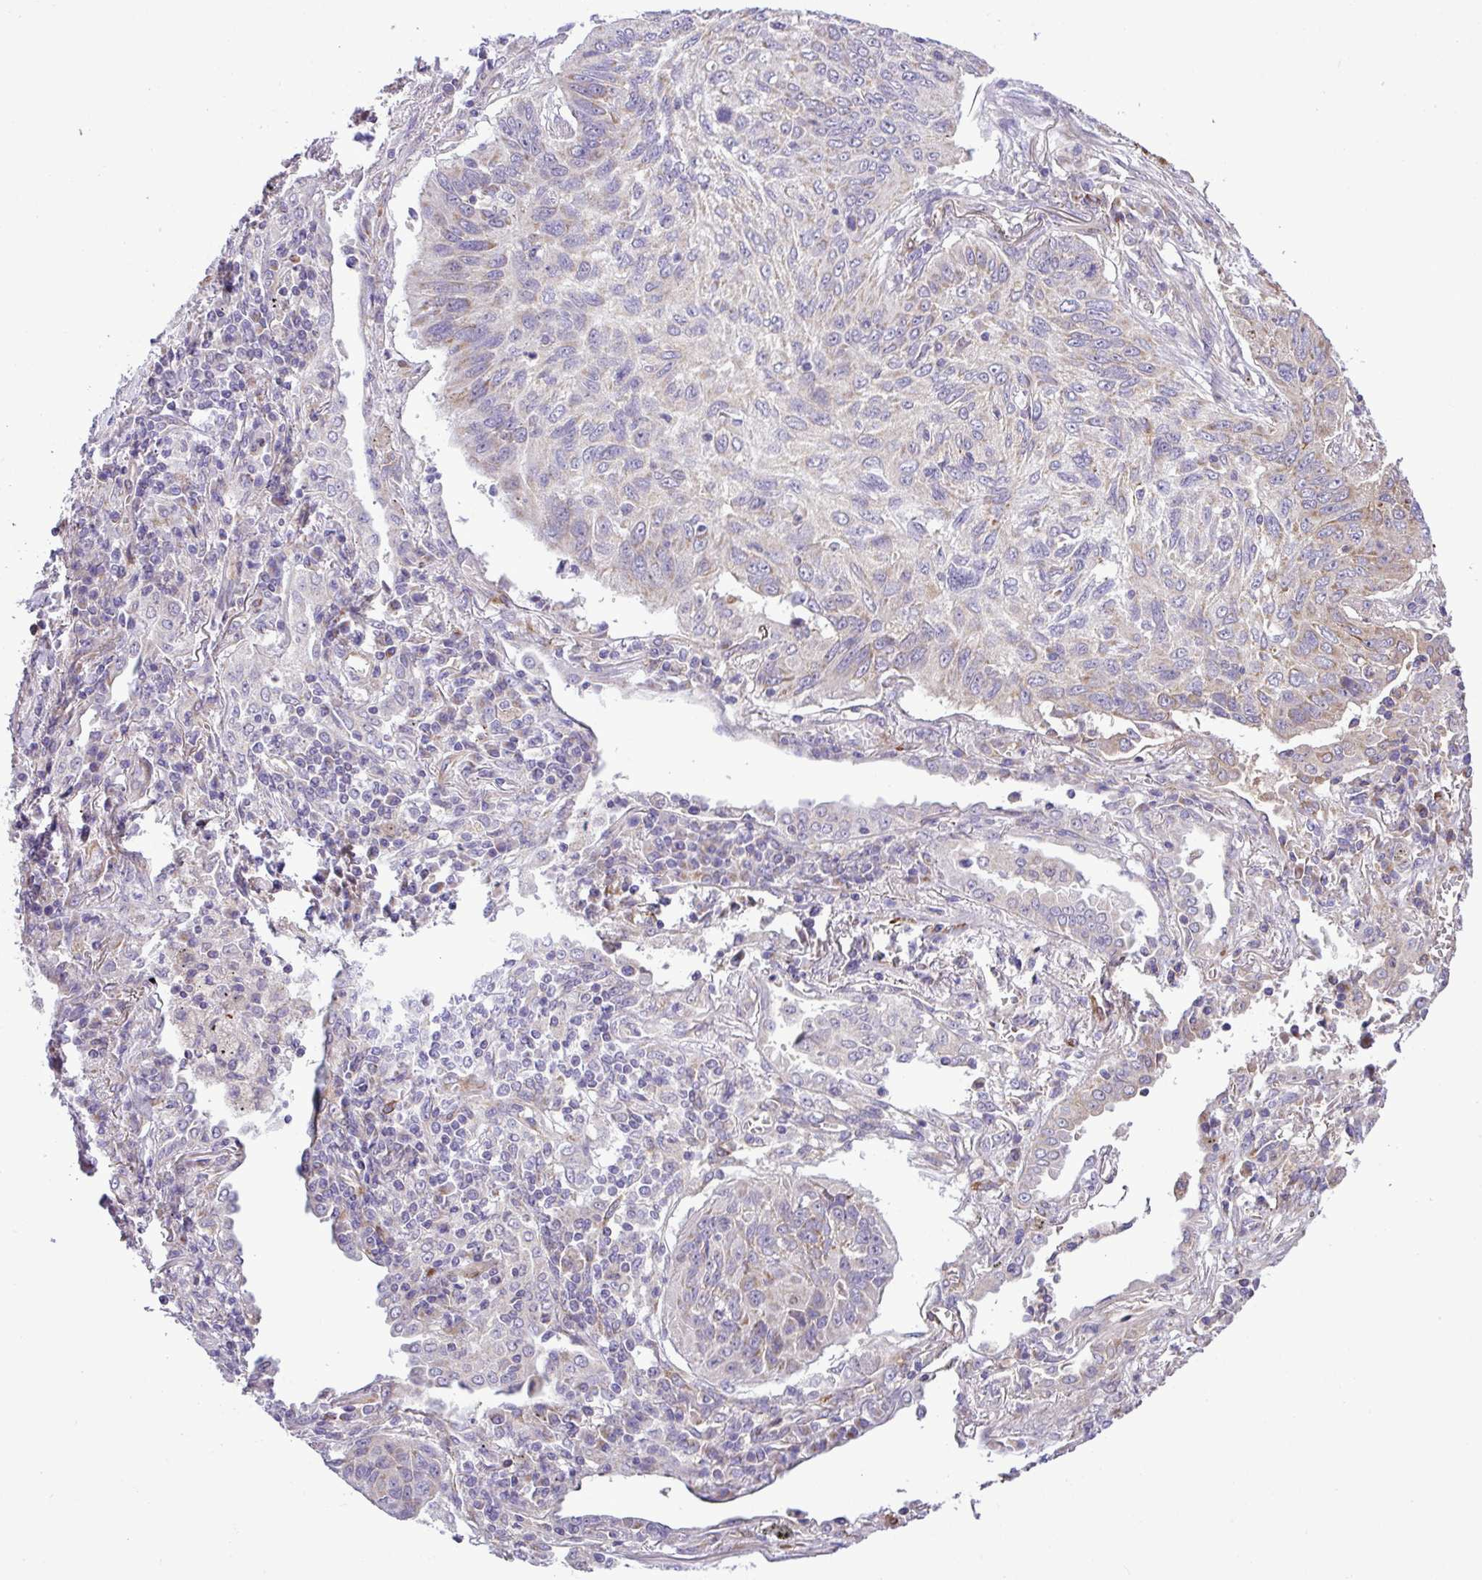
{"staining": {"intensity": "weak", "quantity": "<25%", "location": "cytoplasmic/membranous"}, "tissue": "lung cancer", "cell_type": "Tumor cells", "image_type": "cancer", "snomed": [{"axis": "morphology", "description": "Squamous cell carcinoma, NOS"}, {"axis": "topography", "description": "Lung"}], "caption": "The micrograph shows no significant expression in tumor cells of lung cancer (squamous cell carcinoma).", "gene": "CWH43", "patient": {"sex": "female", "age": 66}}